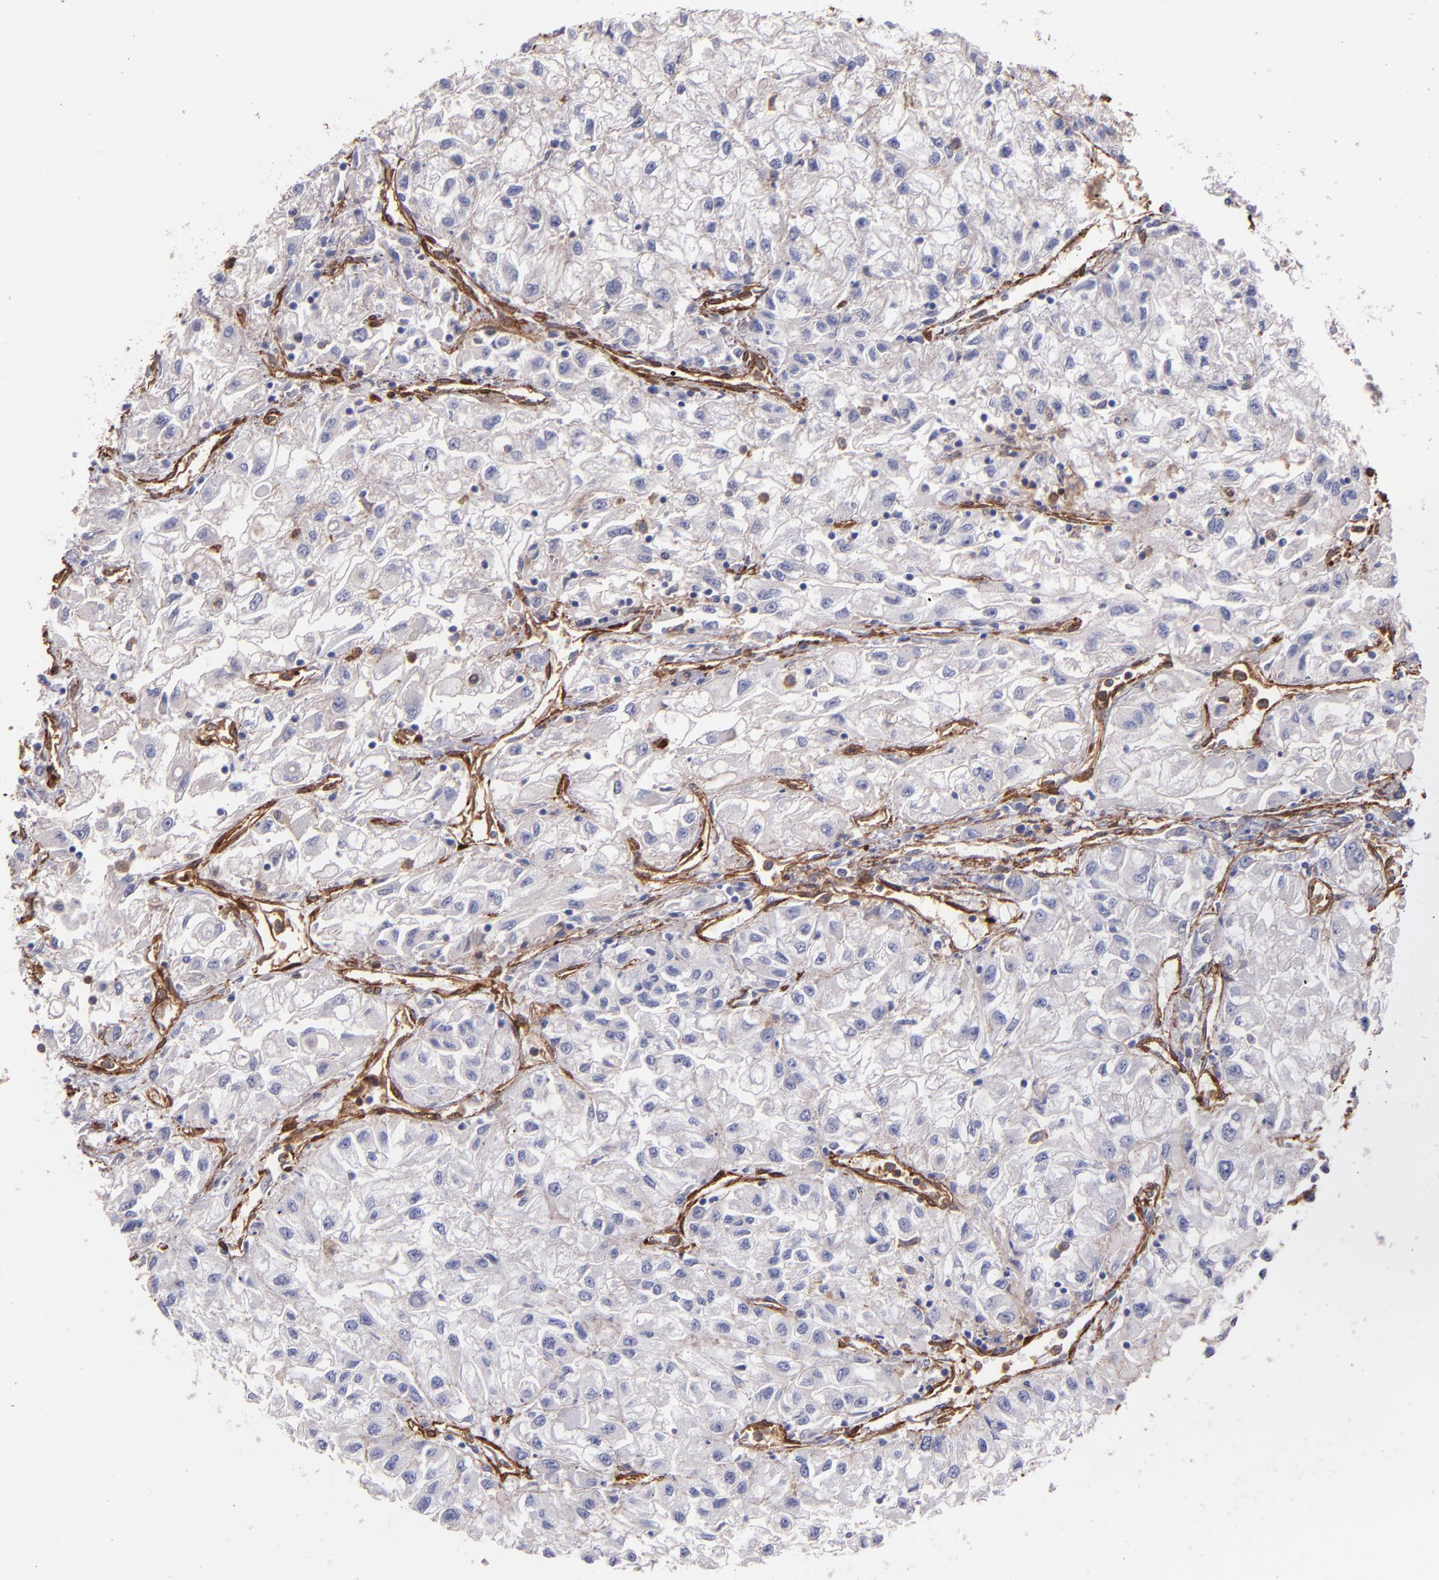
{"staining": {"intensity": "weak", "quantity": ">75%", "location": "cytoplasmic/membranous"}, "tissue": "renal cancer", "cell_type": "Tumor cells", "image_type": "cancer", "snomed": [{"axis": "morphology", "description": "Adenocarcinoma, NOS"}, {"axis": "topography", "description": "Kidney"}], "caption": "Weak cytoplasmic/membranous positivity is seen in approximately >75% of tumor cells in renal cancer. The protein of interest is shown in brown color, while the nuclei are stained blue.", "gene": "VCL", "patient": {"sex": "male", "age": 59}}